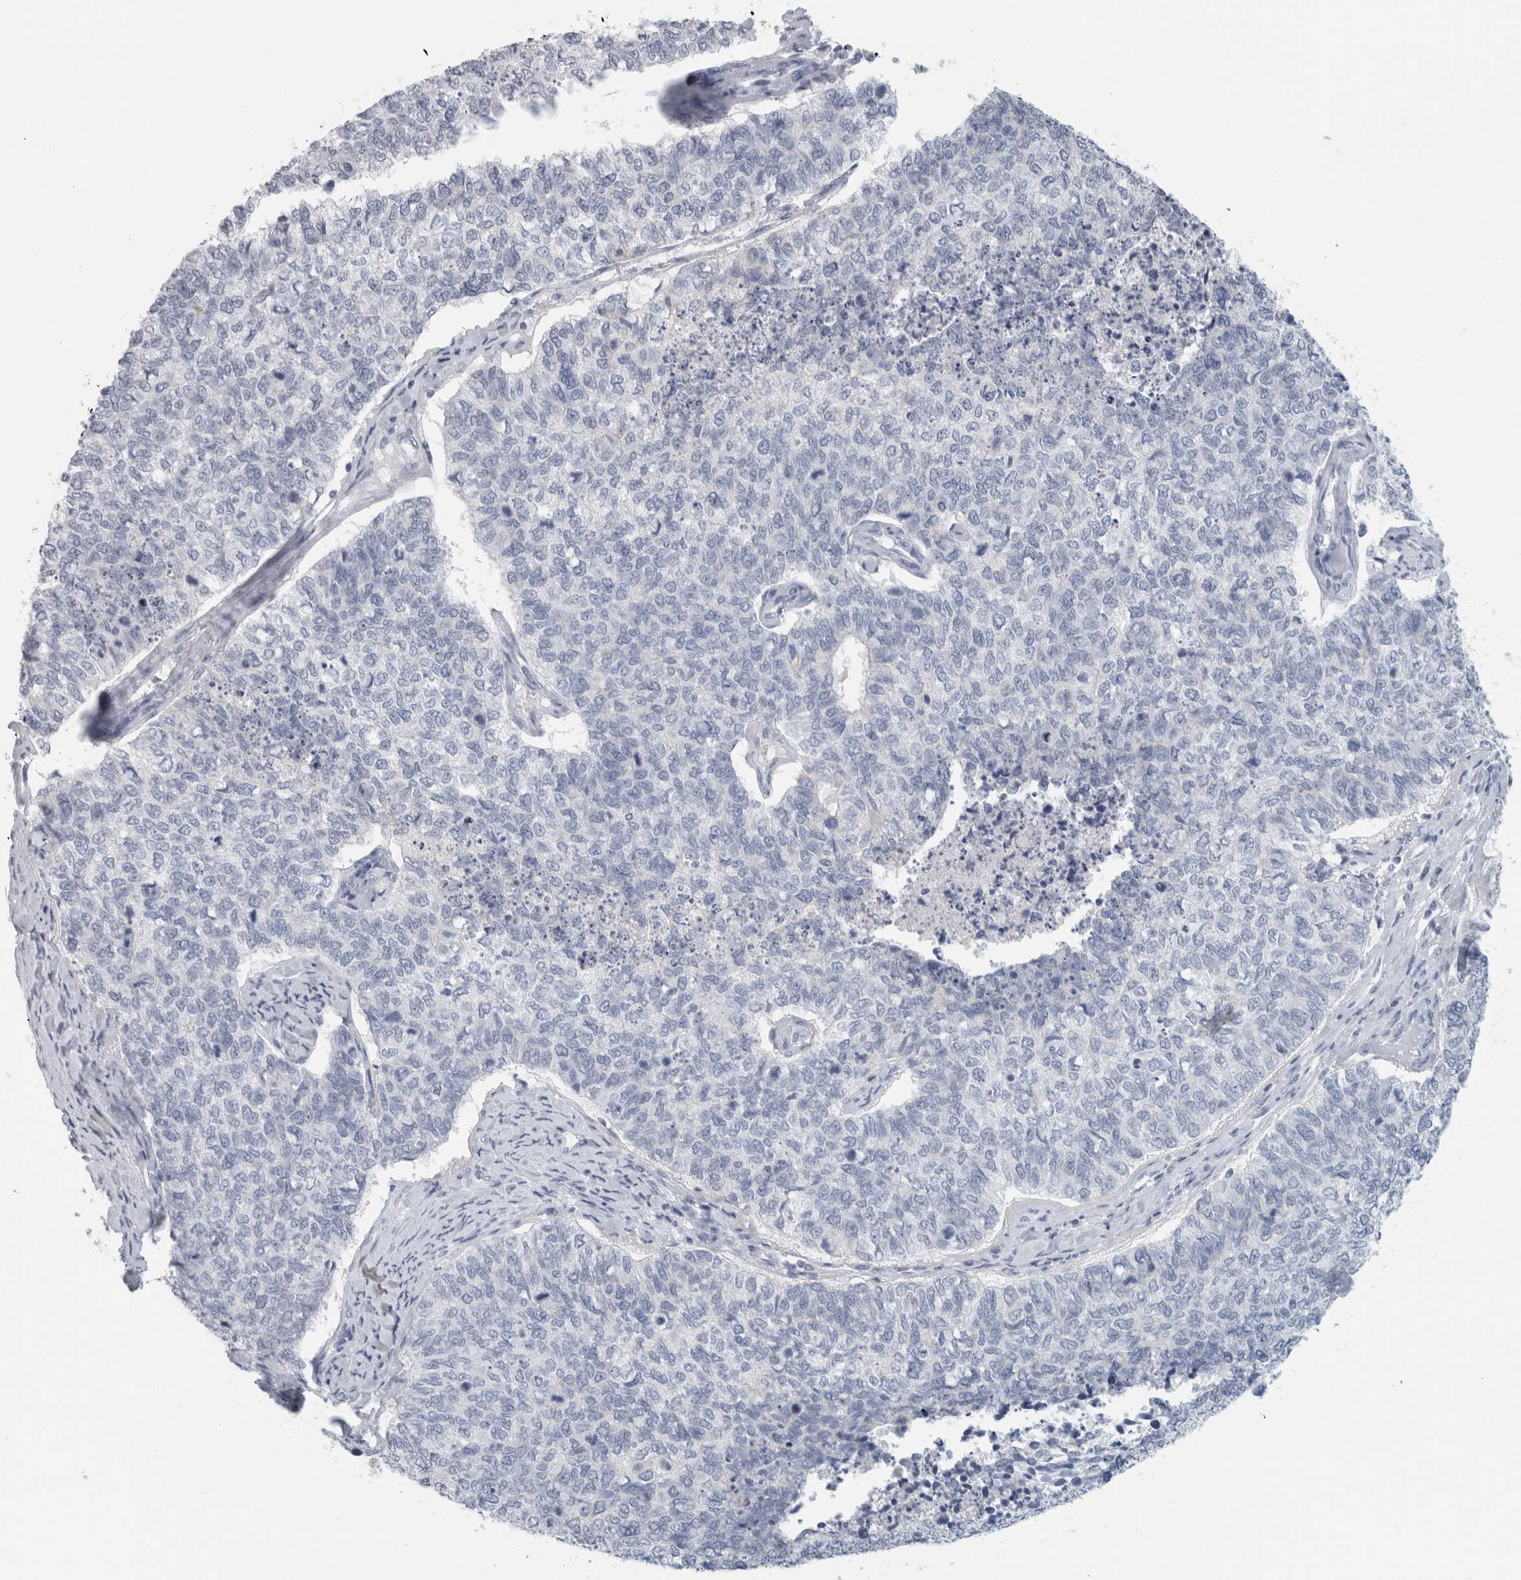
{"staining": {"intensity": "negative", "quantity": "none", "location": "none"}, "tissue": "cervical cancer", "cell_type": "Tumor cells", "image_type": "cancer", "snomed": [{"axis": "morphology", "description": "Squamous cell carcinoma, NOS"}, {"axis": "topography", "description": "Cervix"}], "caption": "An image of cervical cancer (squamous cell carcinoma) stained for a protein shows no brown staining in tumor cells.", "gene": "SLC28A3", "patient": {"sex": "female", "age": 63}}